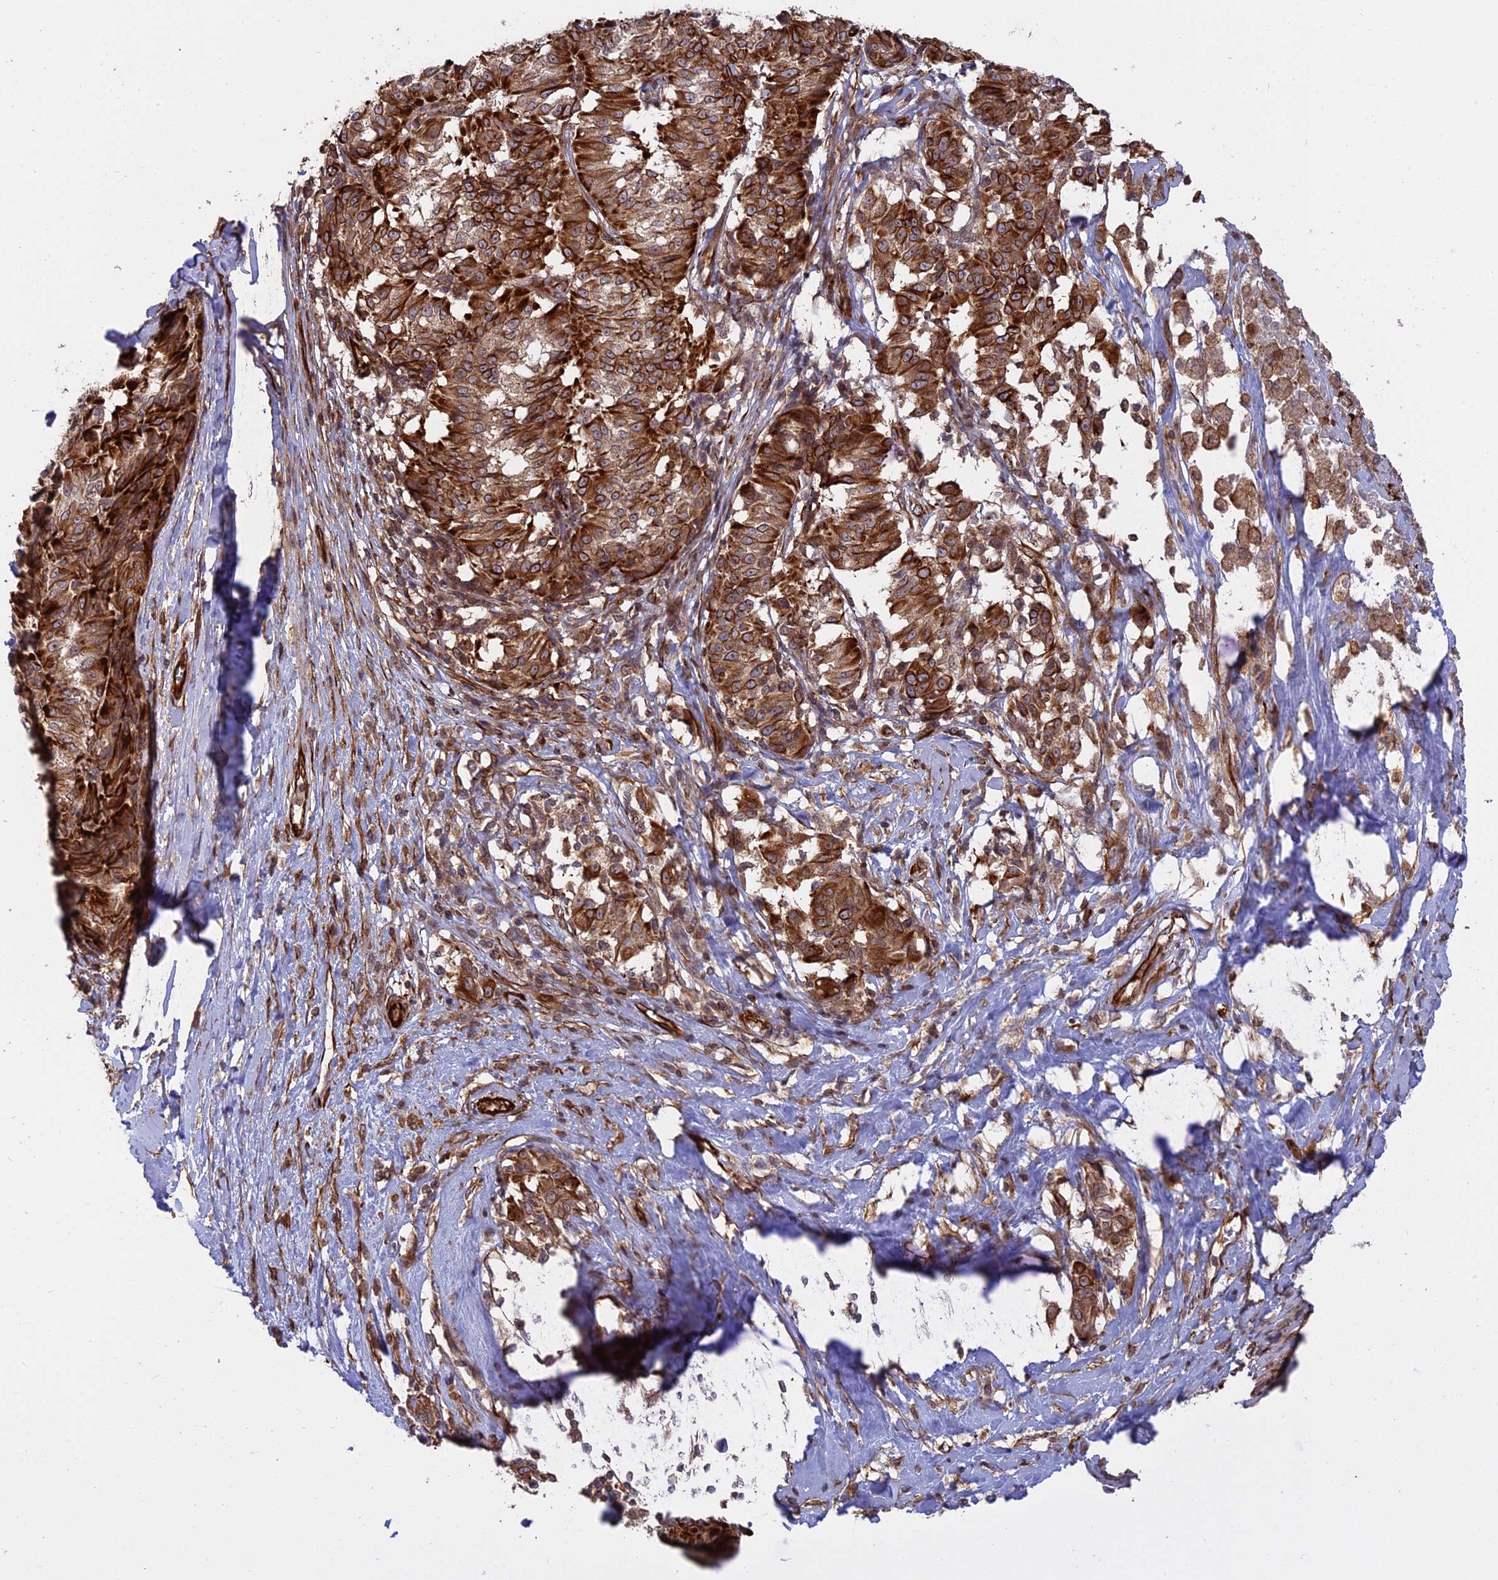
{"staining": {"intensity": "strong", "quantity": ">75%", "location": "cytoplasmic/membranous"}, "tissue": "melanoma", "cell_type": "Tumor cells", "image_type": "cancer", "snomed": [{"axis": "morphology", "description": "Malignant melanoma, NOS"}, {"axis": "topography", "description": "Skin"}], "caption": "IHC histopathology image of neoplastic tissue: human melanoma stained using IHC reveals high levels of strong protein expression localized specifically in the cytoplasmic/membranous of tumor cells, appearing as a cytoplasmic/membranous brown color.", "gene": "PHLDB3", "patient": {"sex": "female", "age": 72}}